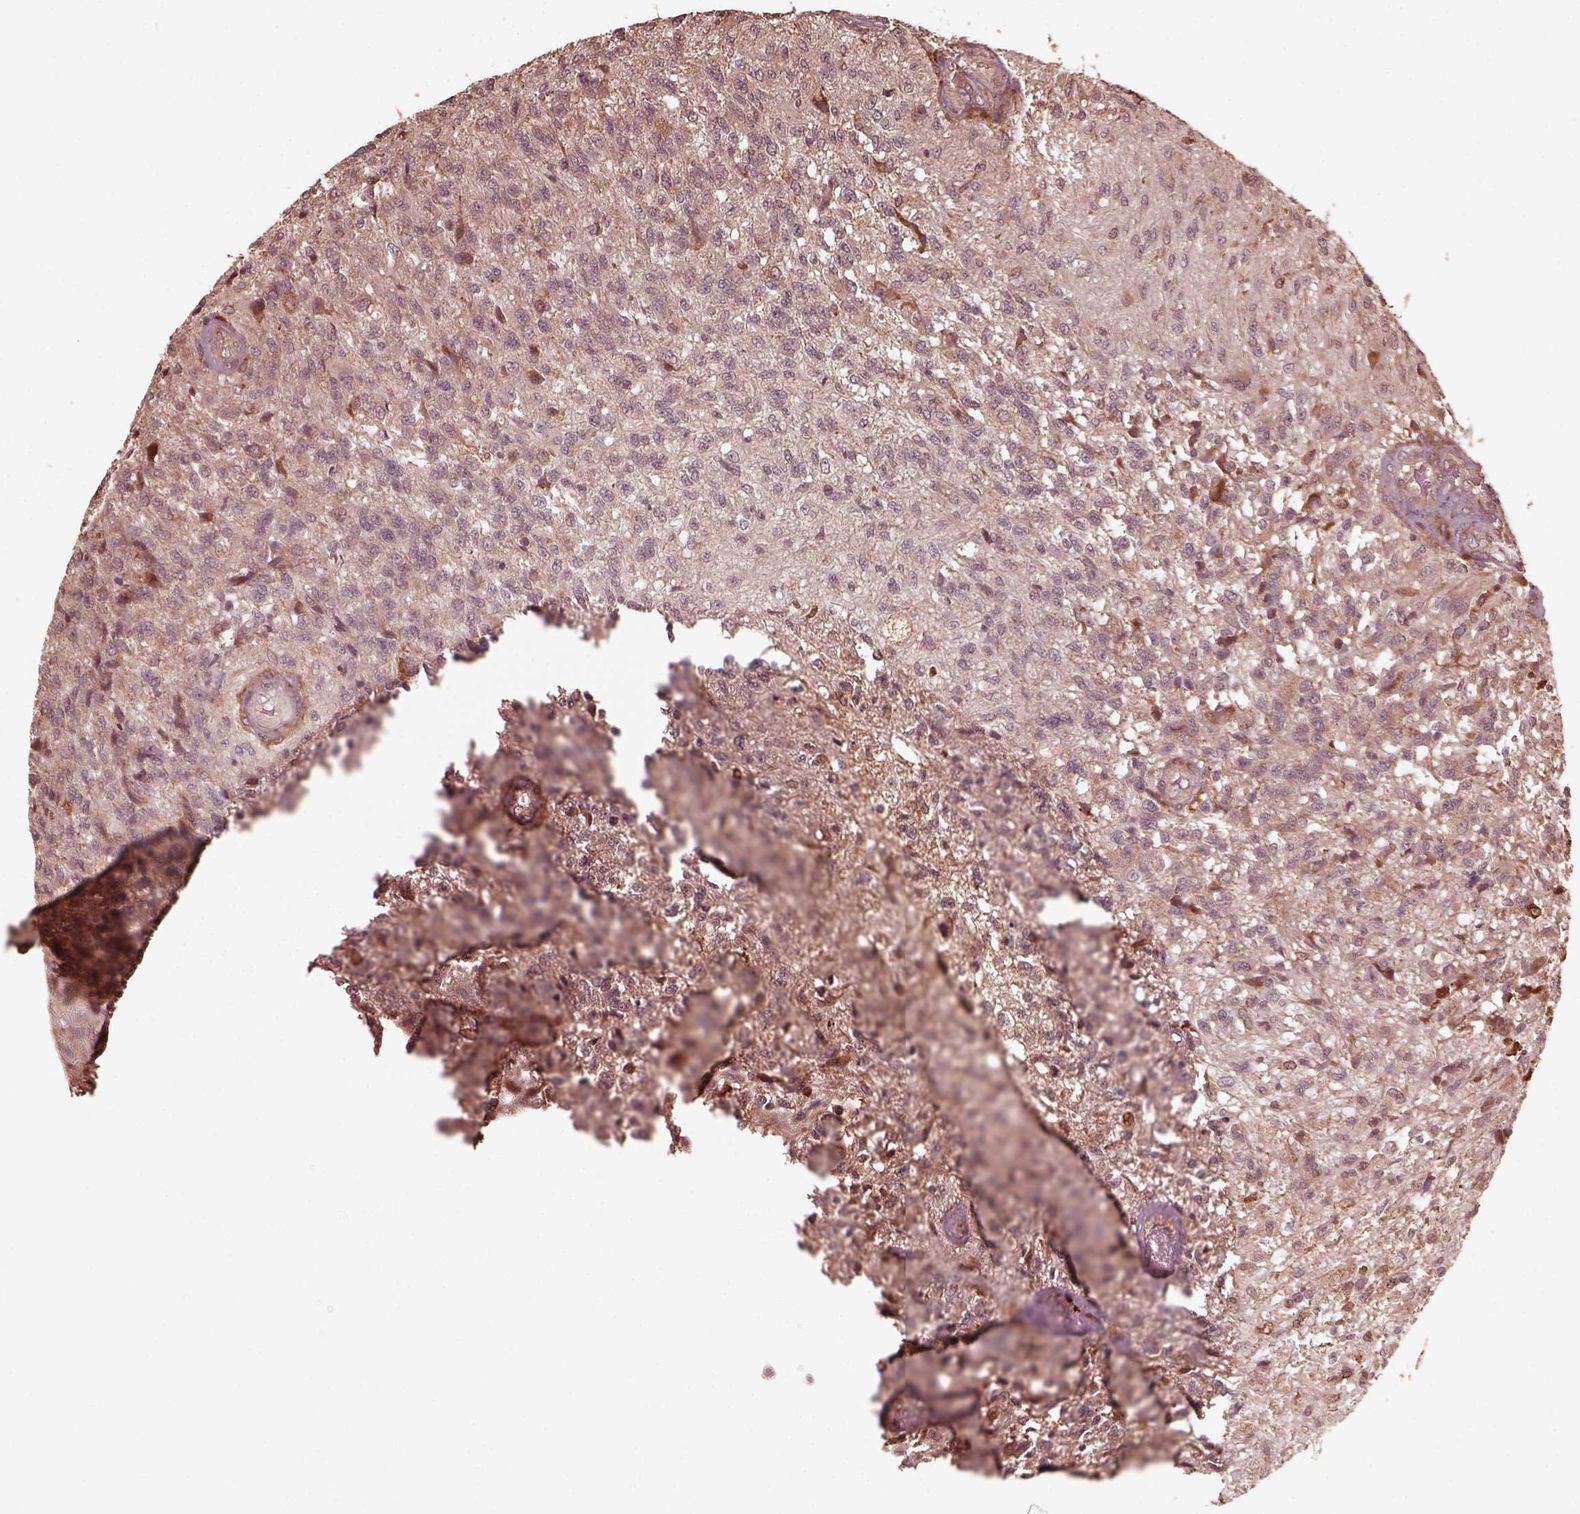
{"staining": {"intensity": "negative", "quantity": "none", "location": "none"}, "tissue": "glioma", "cell_type": "Tumor cells", "image_type": "cancer", "snomed": [{"axis": "morphology", "description": "Glioma, malignant, High grade"}, {"axis": "topography", "description": "Brain"}], "caption": "Malignant glioma (high-grade) stained for a protein using IHC shows no staining tumor cells.", "gene": "ZNF292", "patient": {"sex": "male", "age": 56}}